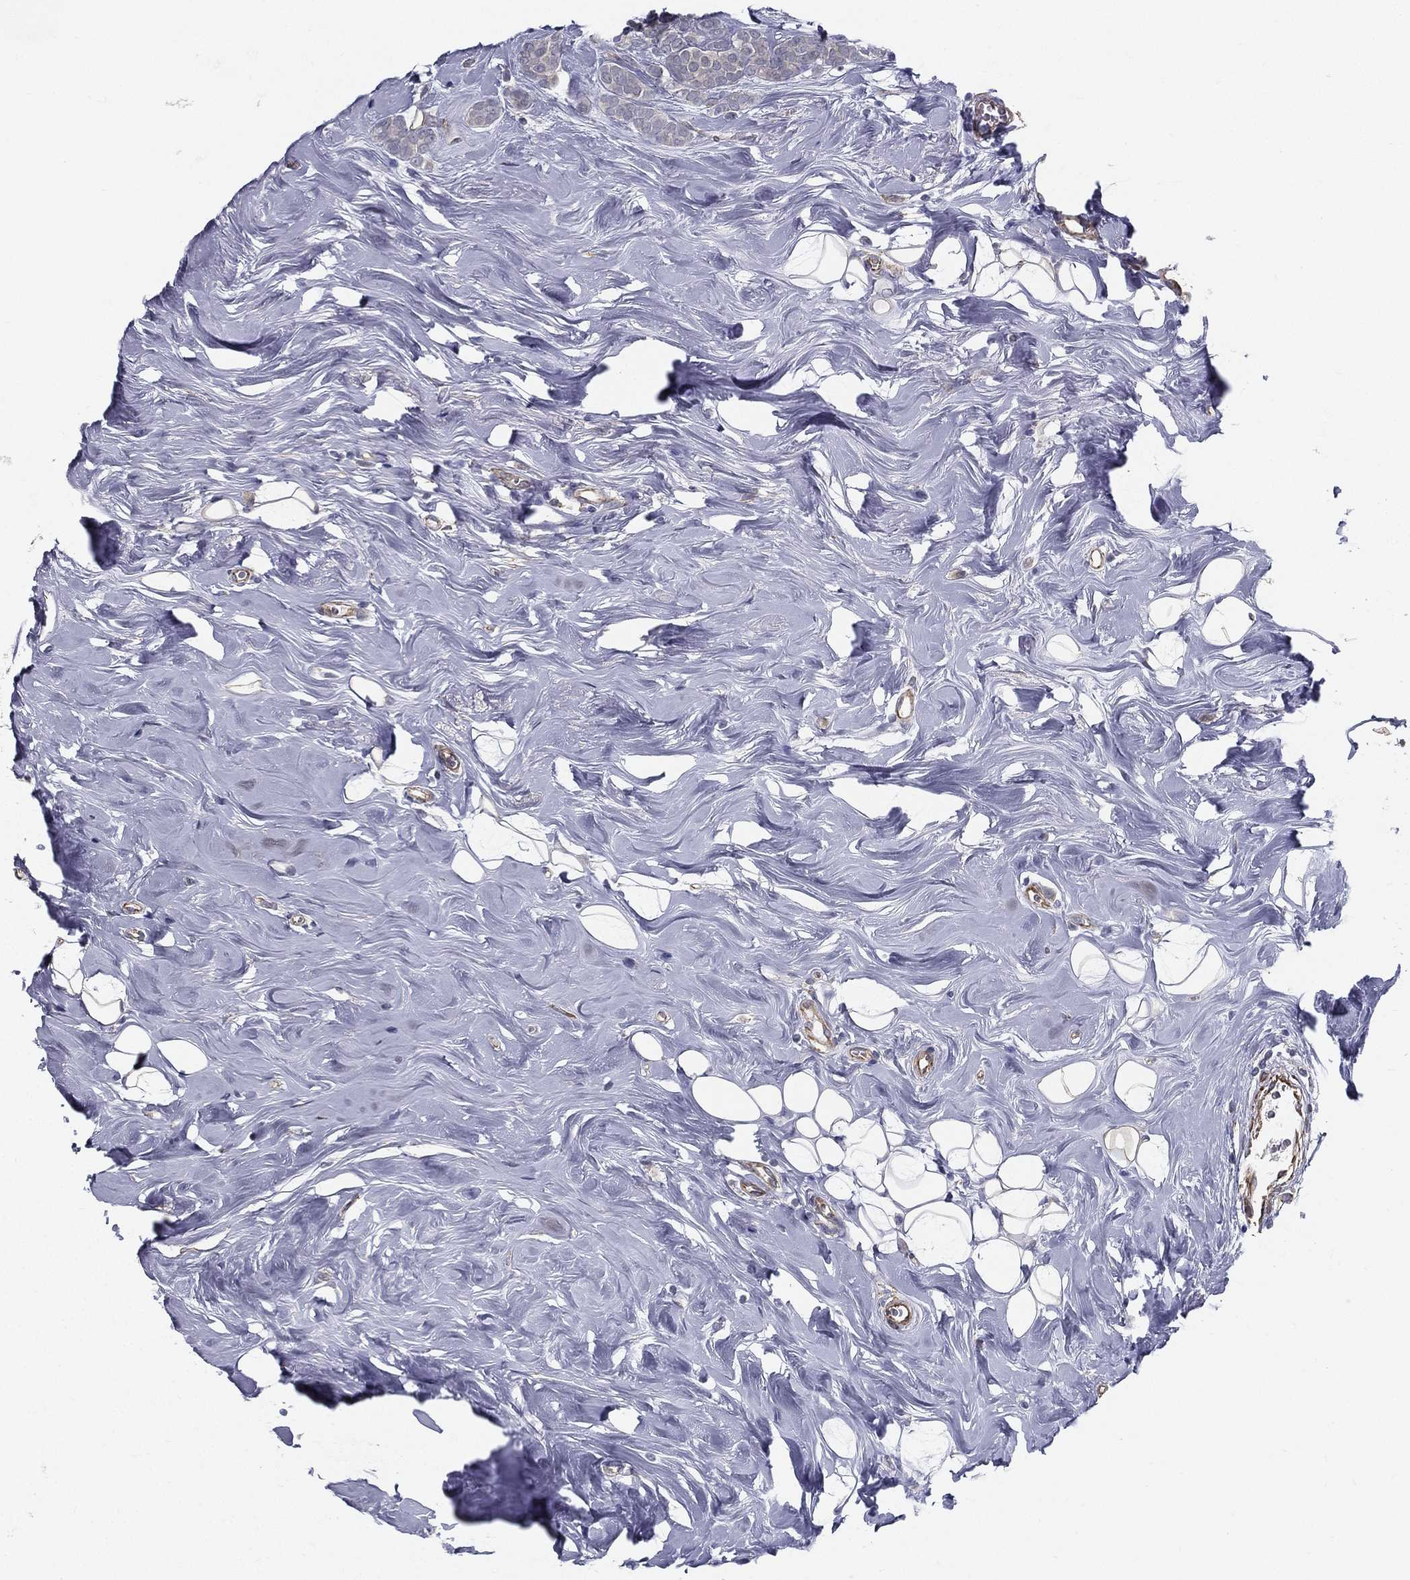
{"staining": {"intensity": "negative", "quantity": "none", "location": "none"}, "tissue": "breast cancer", "cell_type": "Tumor cells", "image_type": "cancer", "snomed": [{"axis": "morphology", "description": "Lobular carcinoma"}, {"axis": "topography", "description": "Breast"}], "caption": "Immunohistochemistry (IHC) photomicrograph of neoplastic tissue: breast cancer stained with DAB (3,3'-diaminobenzidine) demonstrates no significant protein expression in tumor cells.", "gene": "LRRC56", "patient": {"sex": "female", "age": 49}}